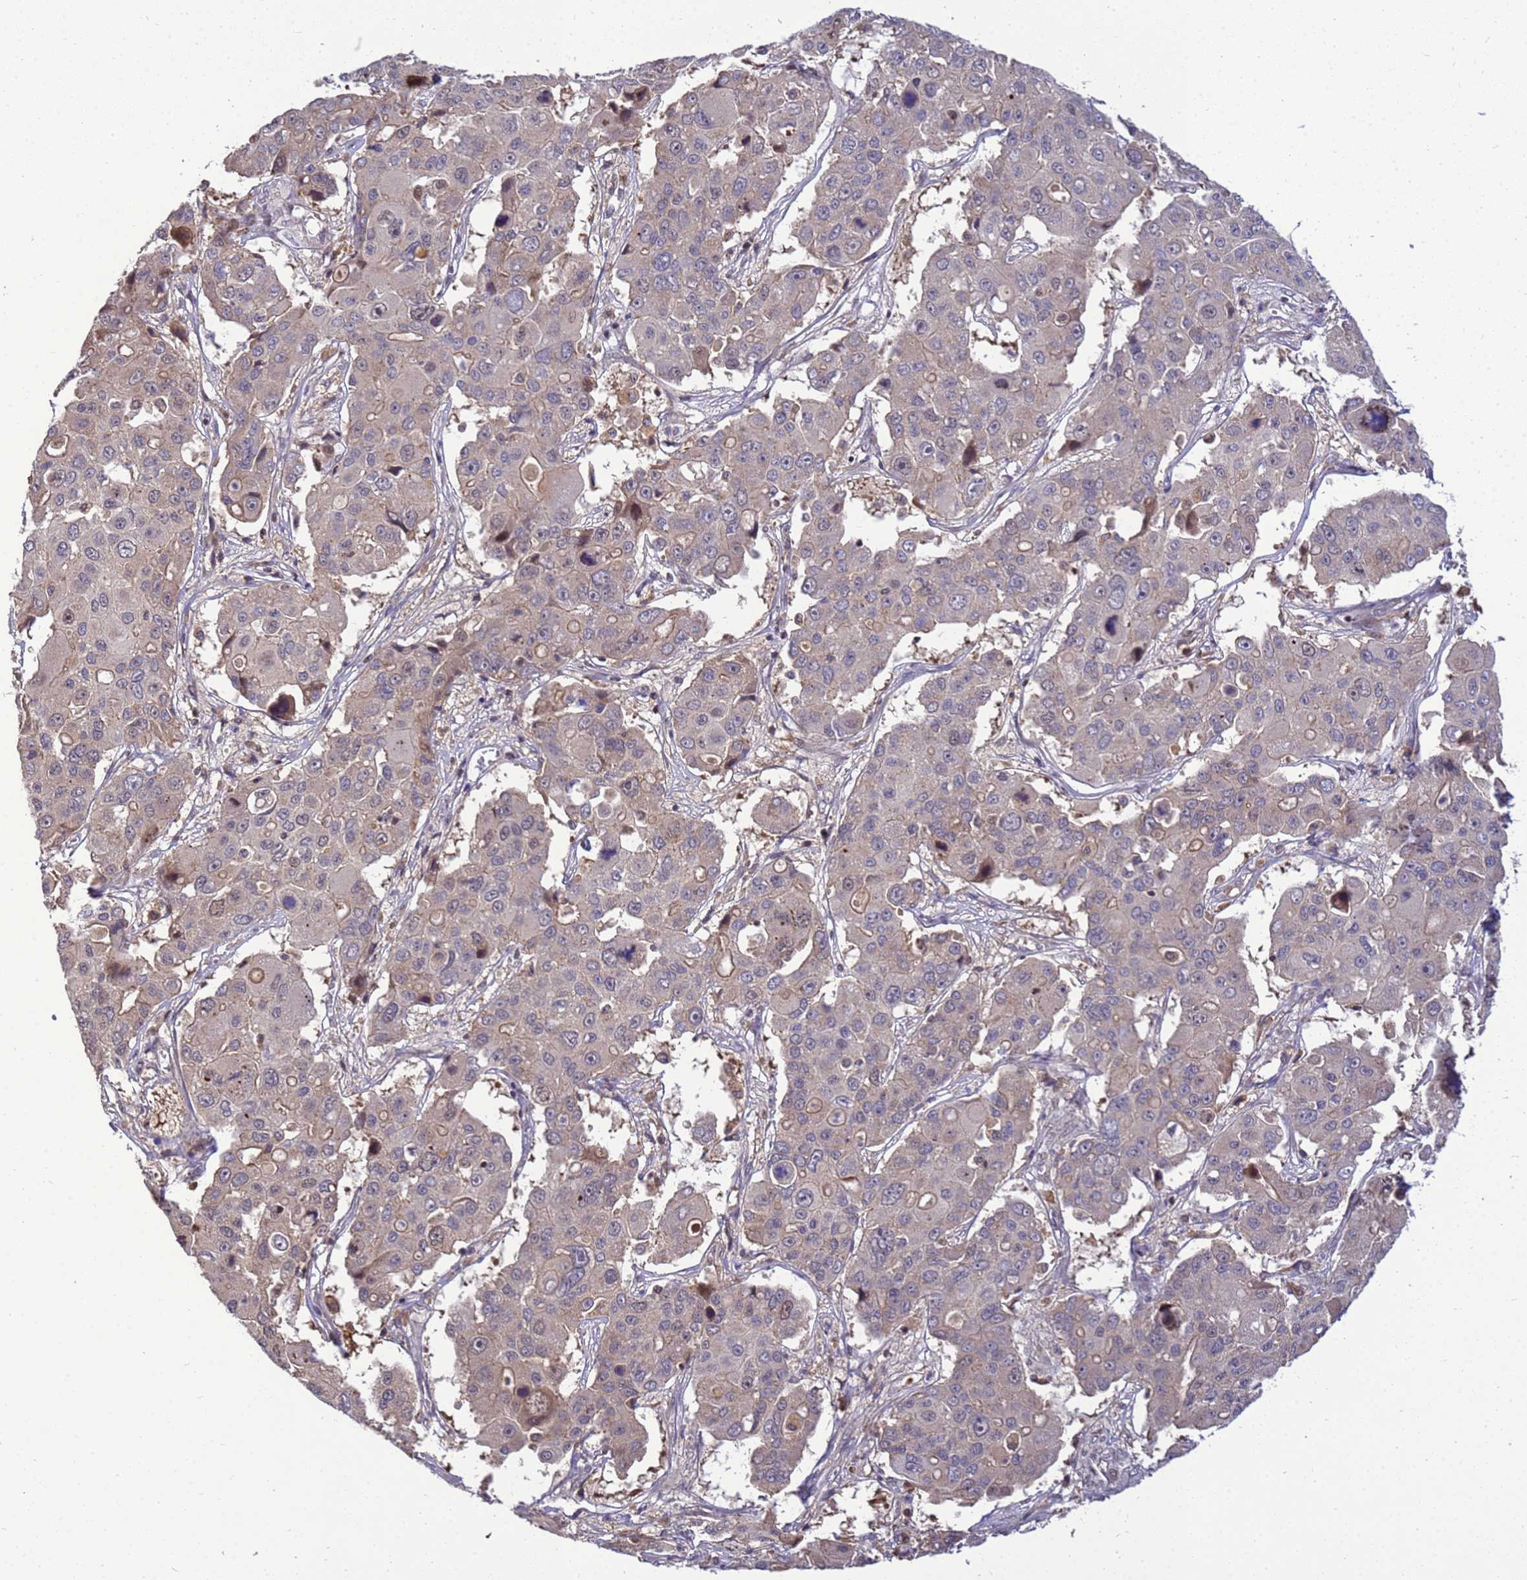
{"staining": {"intensity": "moderate", "quantity": "<25%", "location": "cytoplasmic/membranous,nuclear"}, "tissue": "liver cancer", "cell_type": "Tumor cells", "image_type": "cancer", "snomed": [{"axis": "morphology", "description": "Cholangiocarcinoma"}, {"axis": "topography", "description": "Liver"}], "caption": "Immunohistochemistry image of human liver cholangiocarcinoma stained for a protein (brown), which exhibits low levels of moderate cytoplasmic/membranous and nuclear positivity in approximately <25% of tumor cells.", "gene": "TMEM74B", "patient": {"sex": "male", "age": 67}}